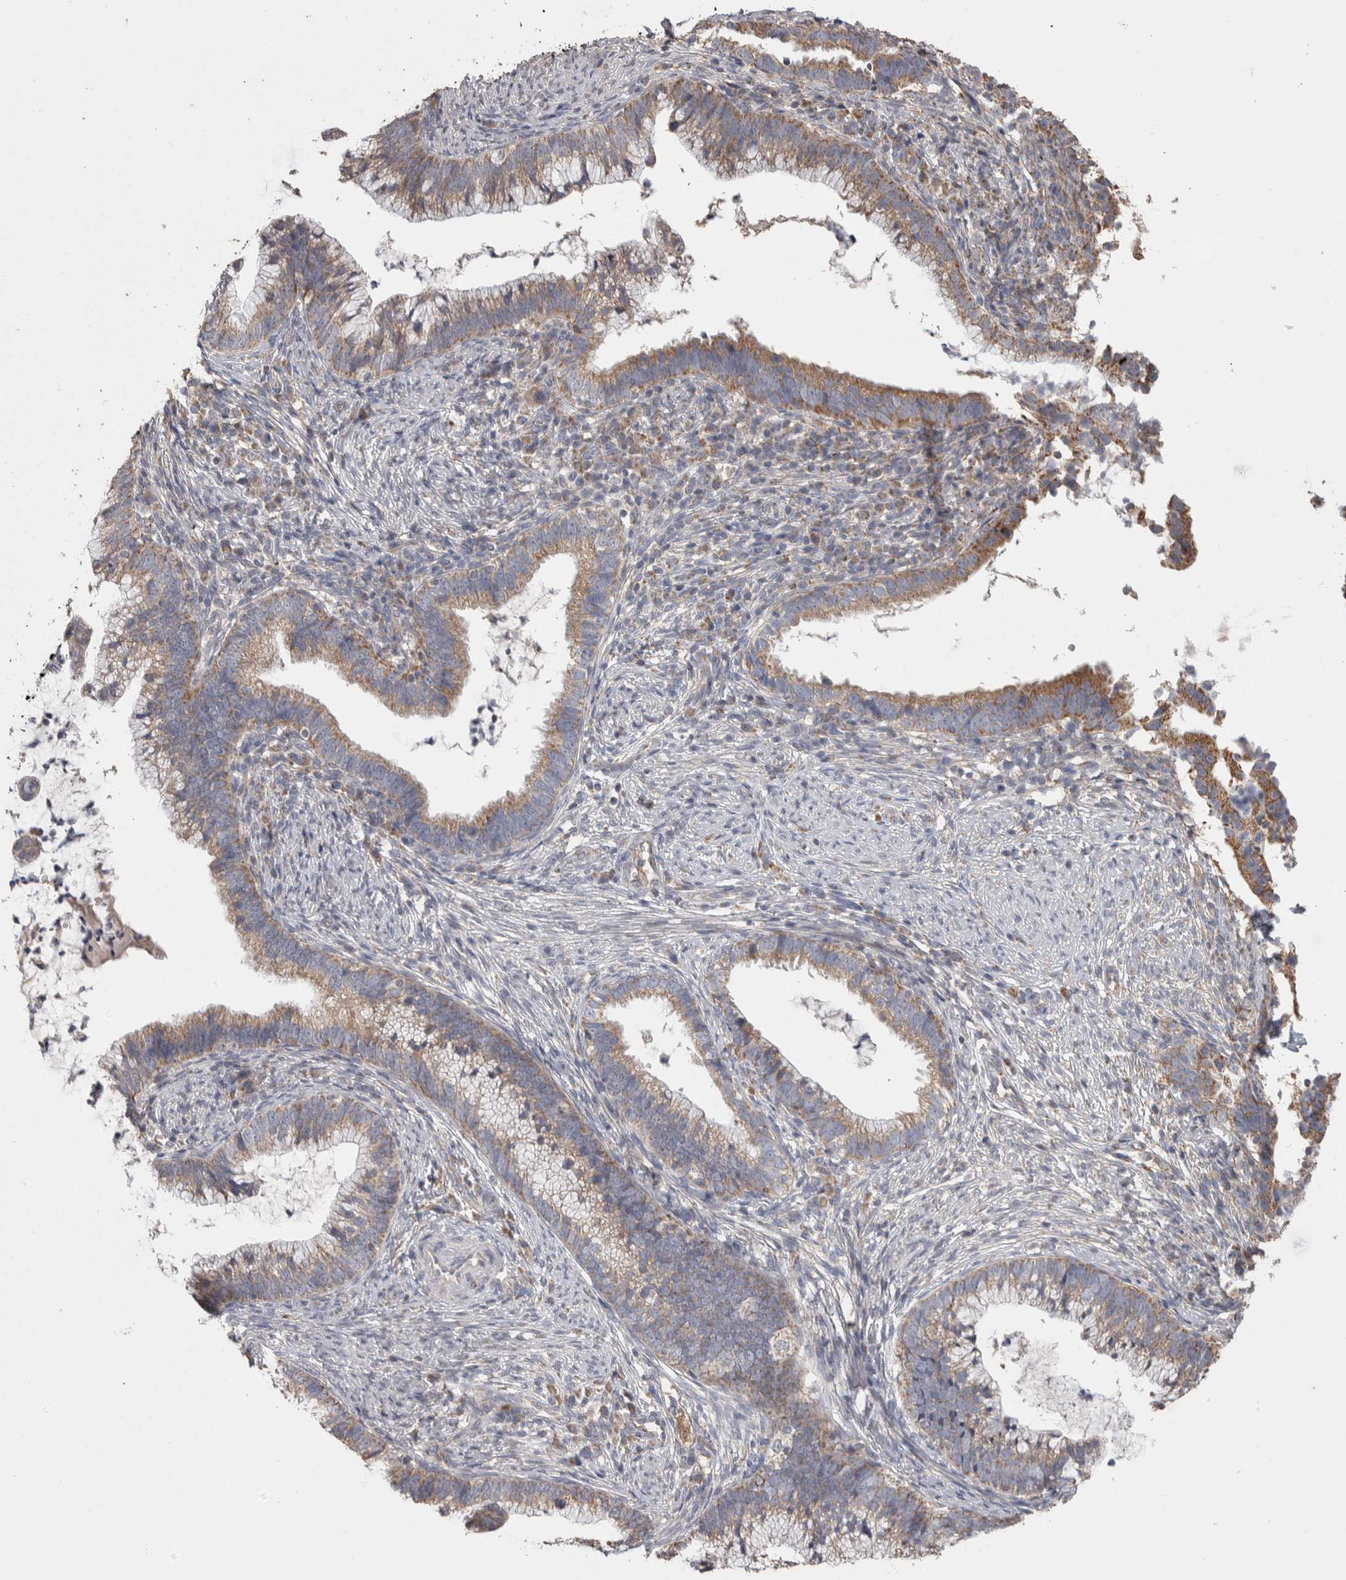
{"staining": {"intensity": "moderate", "quantity": ">75%", "location": "cytoplasmic/membranous"}, "tissue": "cervical cancer", "cell_type": "Tumor cells", "image_type": "cancer", "snomed": [{"axis": "morphology", "description": "Adenocarcinoma, NOS"}, {"axis": "topography", "description": "Cervix"}], "caption": "Immunohistochemistry (IHC) of cervical adenocarcinoma reveals medium levels of moderate cytoplasmic/membranous expression in approximately >75% of tumor cells.", "gene": "SCO1", "patient": {"sex": "female", "age": 36}}